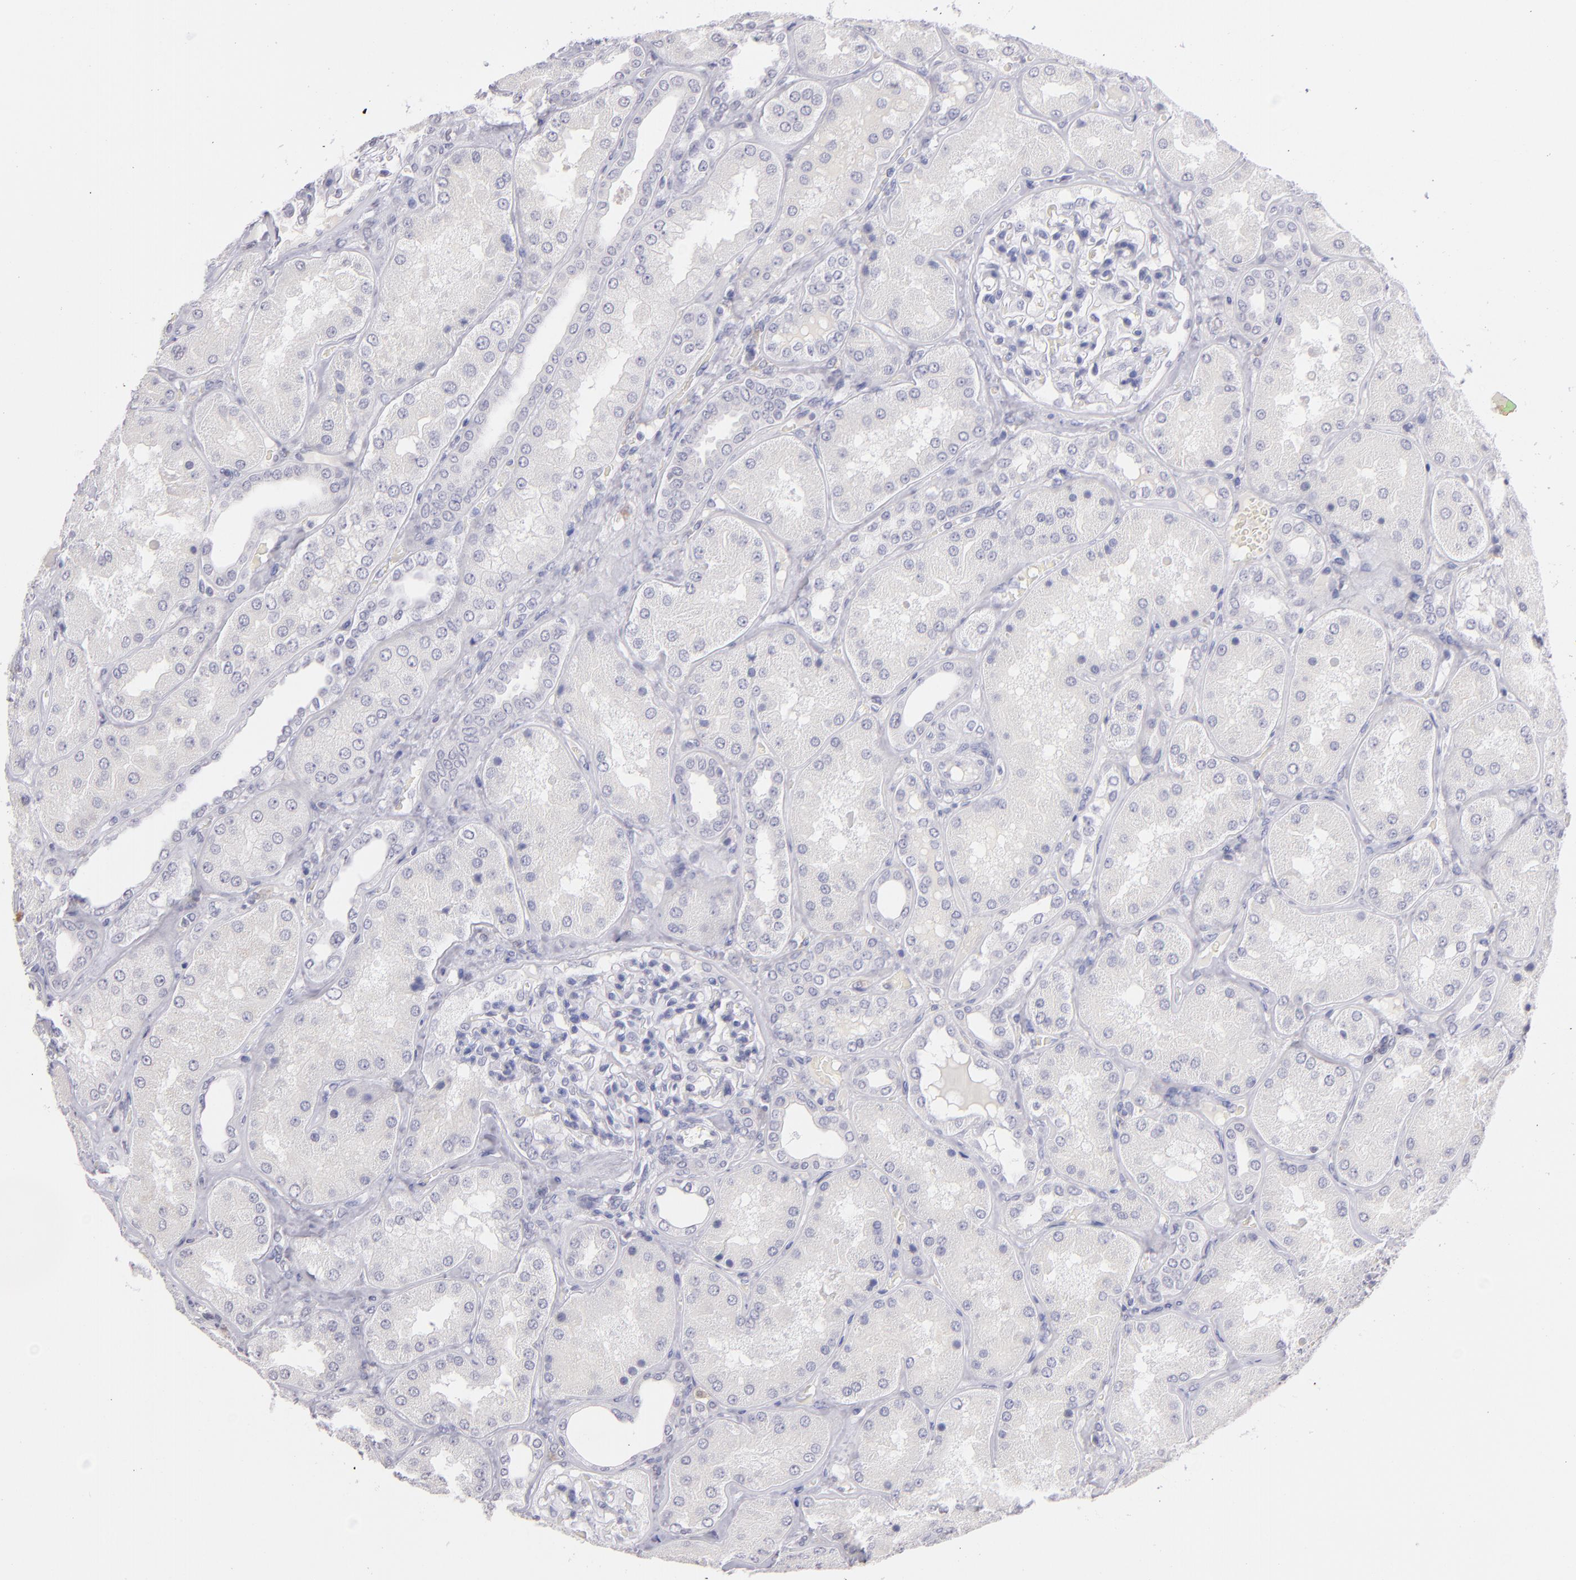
{"staining": {"intensity": "negative", "quantity": "none", "location": "none"}, "tissue": "kidney", "cell_type": "Cells in glomeruli", "image_type": "normal", "snomed": [{"axis": "morphology", "description": "Normal tissue, NOS"}, {"axis": "topography", "description": "Kidney"}], "caption": "This is an immunohistochemistry (IHC) photomicrograph of normal kidney. There is no expression in cells in glomeruli.", "gene": "IL2RA", "patient": {"sex": "female", "age": 56}}